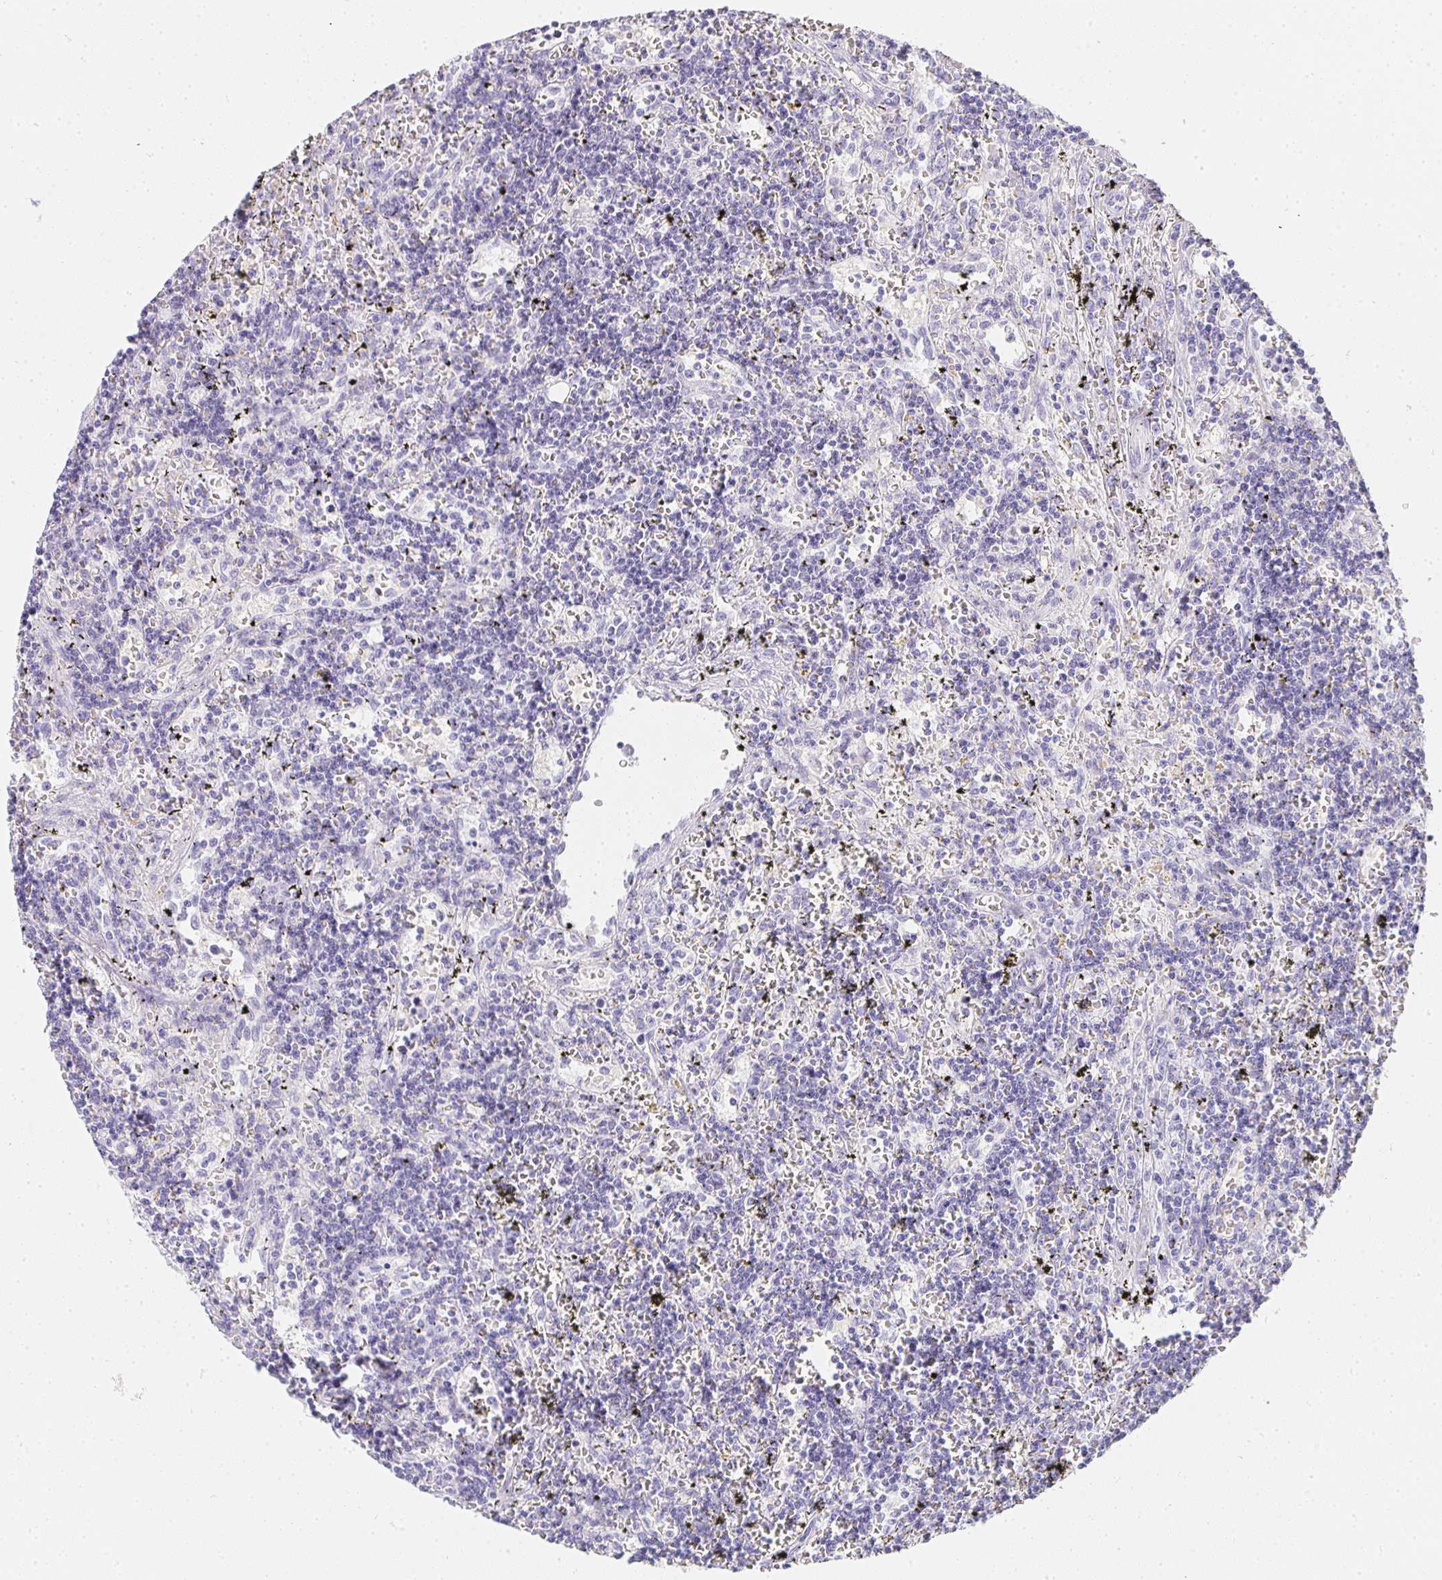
{"staining": {"intensity": "negative", "quantity": "none", "location": "none"}, "tissue": "lymphoma", "cell_type": "Tumor cells", "image_type": "cancer", "snomed": [{"axis": "morphology", "description": "Malignant lymphoma, non-Hodgkin's type, Low grade"}, {"axis": "topography", "description": "Spleen"}], "caption": "Immunohistochemistry (IHC) of human lymphoma demonstrates no staining in tumor cells. (DAB (3,3'-diaminobenzidine) IHC visualized using brightfield microscopy, high magnification).", "gene": "TPSD1", "patient": {"sex": "male", "age": 60}}